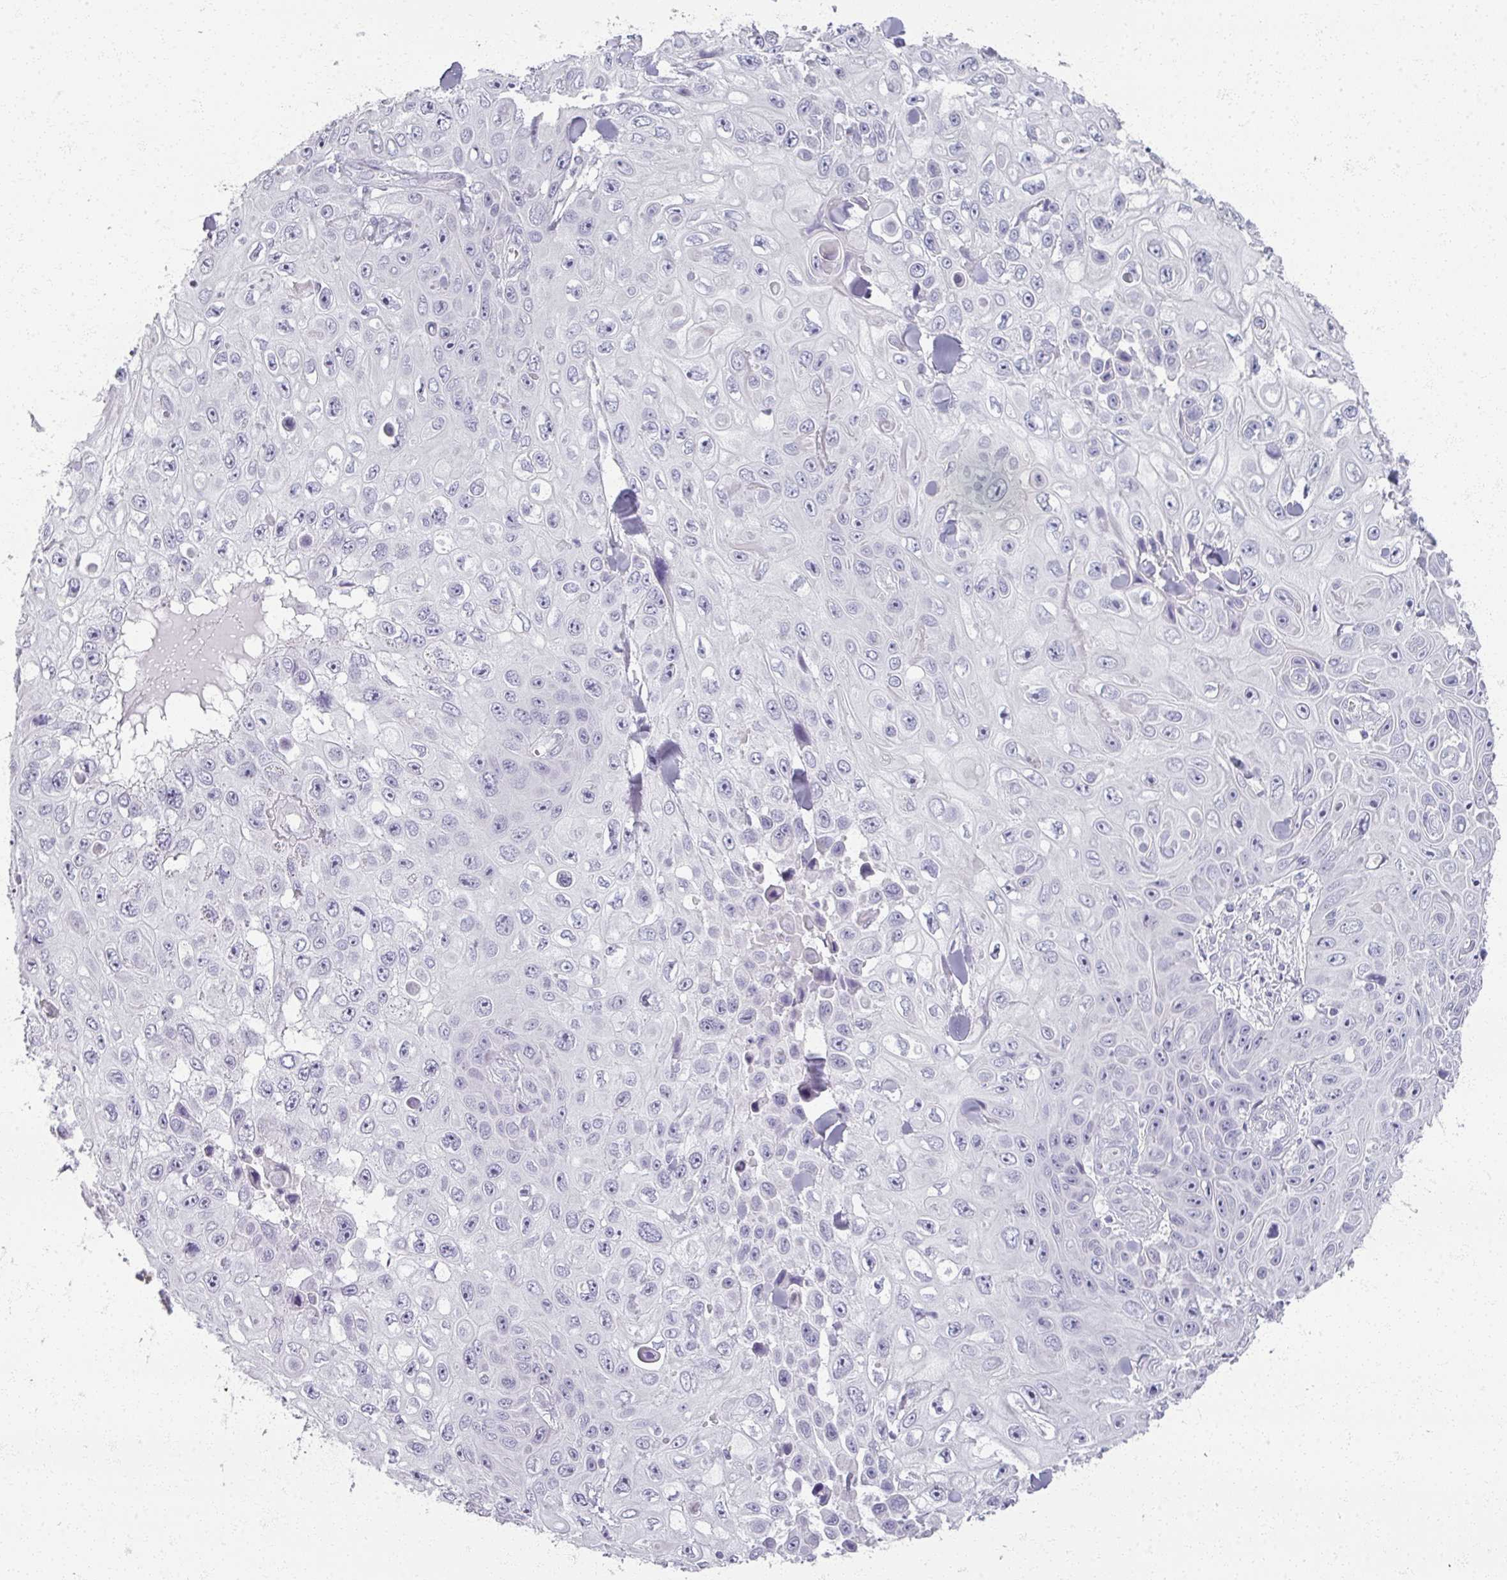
{"staining": {"intensity": "negative", "quantity": "none", "location": "none"}, "tissue": "skin cancer", "cell_type": "Tumor cells", "image_type": "cancer", "snomed": [{"axis": "morphology", "description": "Squamous cell carcinoma, NOS"}, {"axis": "topography", "description": "Skin"}], "caption": "An immunohistochemistry (IHC) histopathology image of skin squamous cell carcinoma is shown. There is no staining in tumor cells of skin squamous cell carcinoma.", "gene": "RFPL2", "patient": {"sex": "male", "age": 82}}